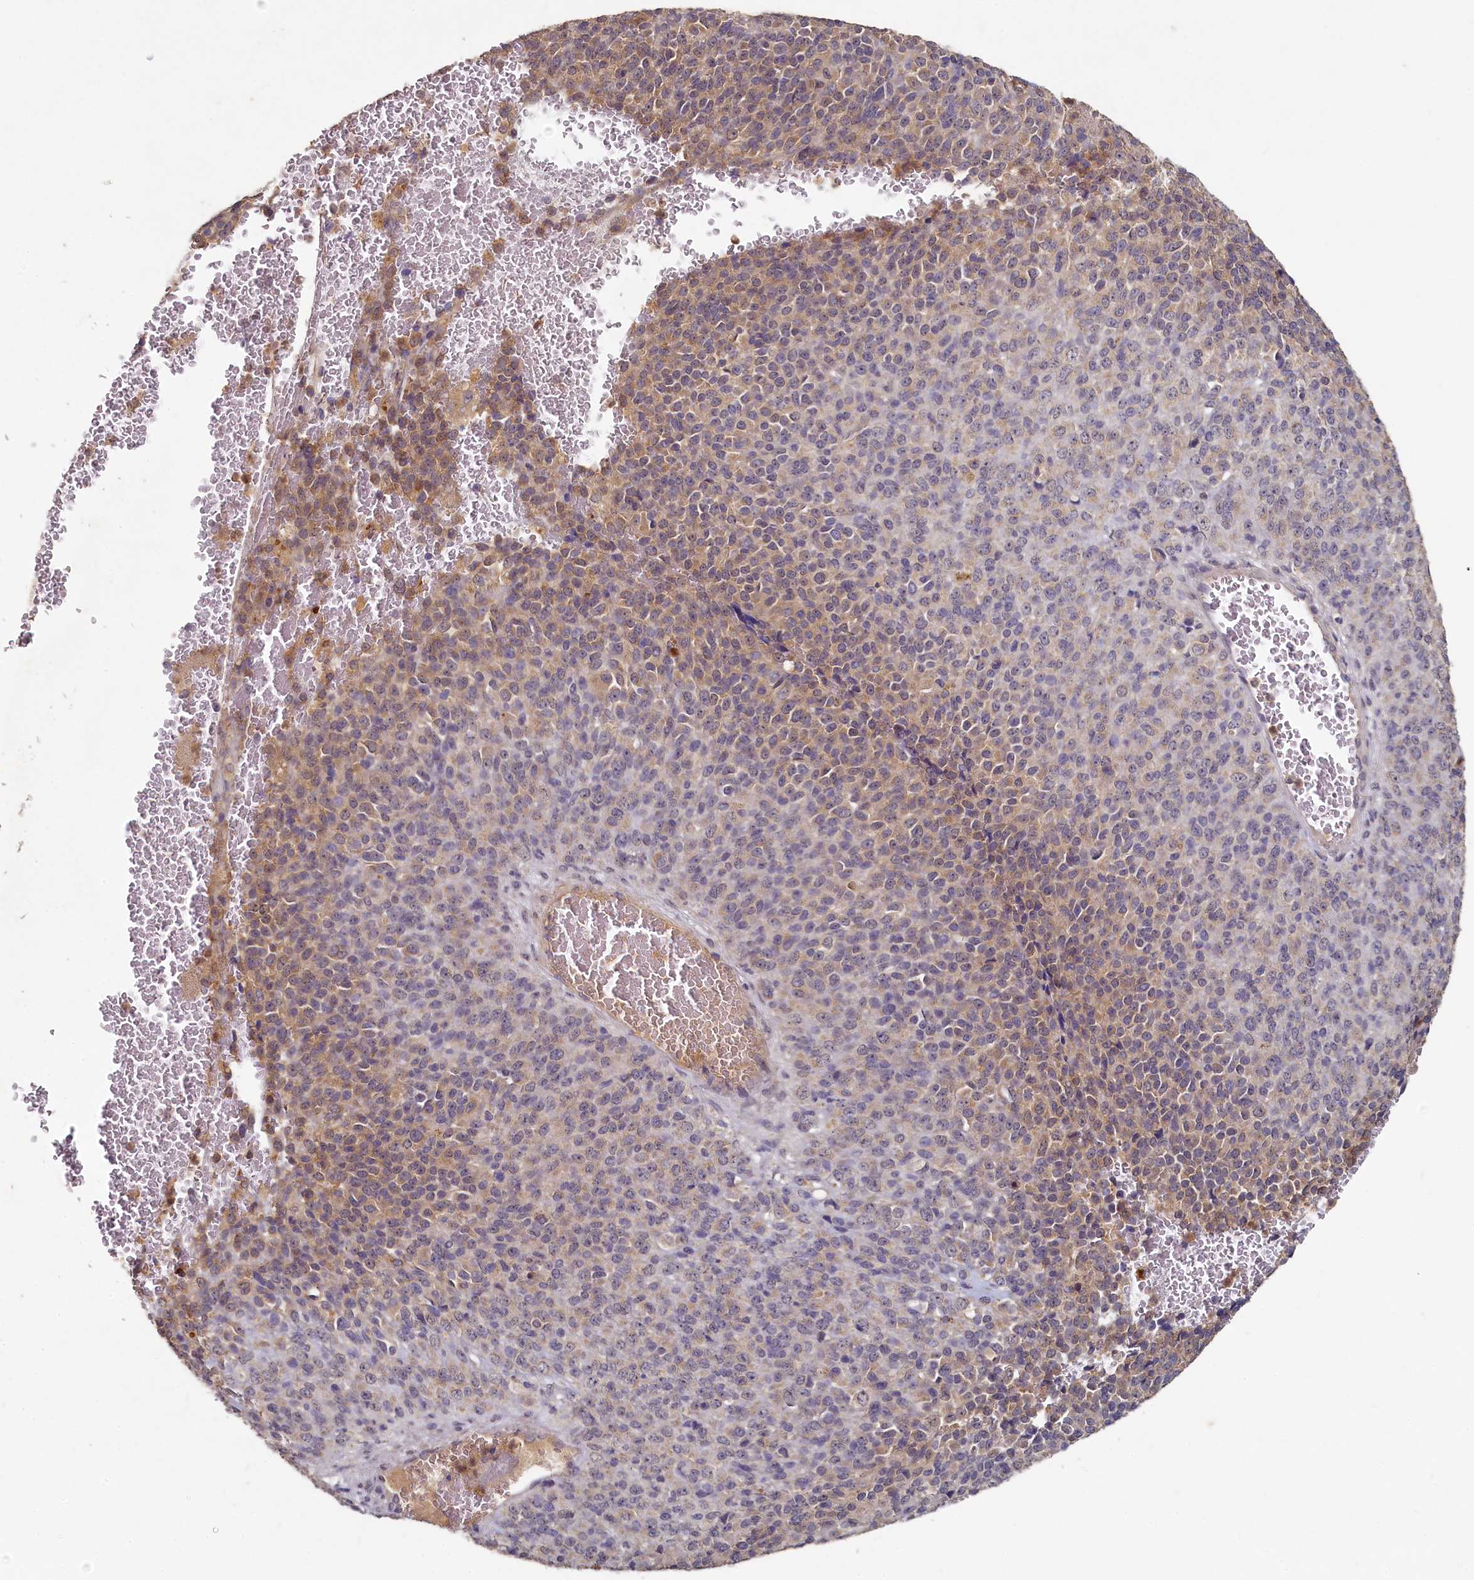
{"staining": {"intensity": "weak", "quantity": "25%-75%", "location": "cytoplasmic/membranous"}, "tissue": "melanoma", "cell_type": "Tumor cells", "image_type": "cancer", "snomed": [{"axis": "morphology", "description": "Malignant melanoma, Metastatic site"}, {"axis": "topography", "description": "Brain"}], "caption": "Weak cytoplasmic/membranous expression is seen in approximately 25%-75% of tumor cells in malignant melanoma (metastatic site).", "gene": "HERC3", "patient": {"sex": "female", "age": 56}}